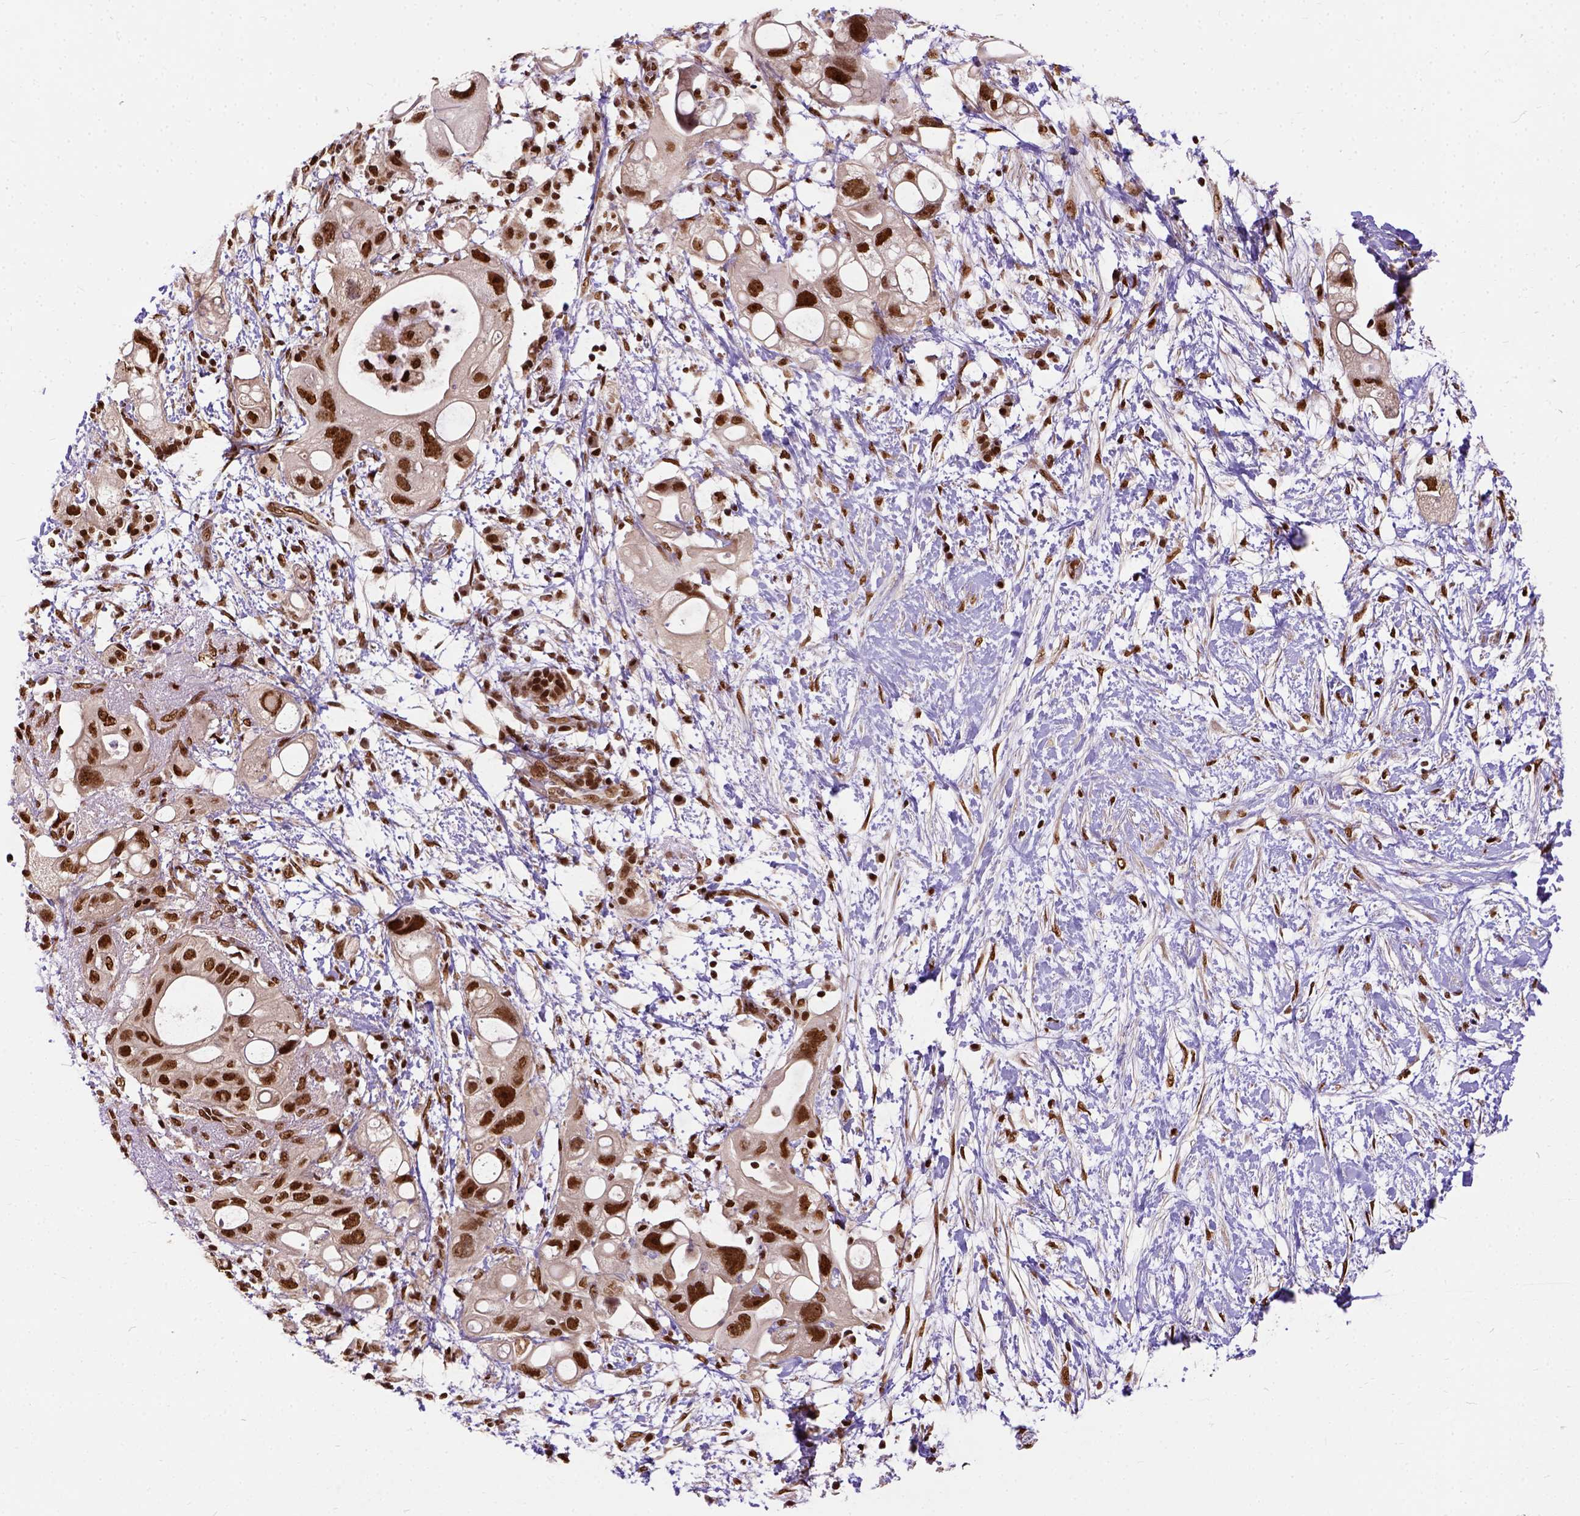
{"staining": {"intensity": "strong", "quantity": ">75%", "location": "nuclear"}, "tissue": "pancreatic cancer", "cell_type": "Tumor cells", "image_type": "cancer", "snomed": [{"axis": "morphology", "description": "Adenocarcinoma, NOS"}, {"axis": "topography", "description": "Pancreas"}], "caption": "Immunohistochemistry histopathology image of human pancreatic cancer (adenocarcinoma) stained for a protein (brown), which reveals high levels of strong nuclear staining in about >75% of tumor cells.", "gene": "NACC1", "patient": {"sex": "female", "age": 72}}